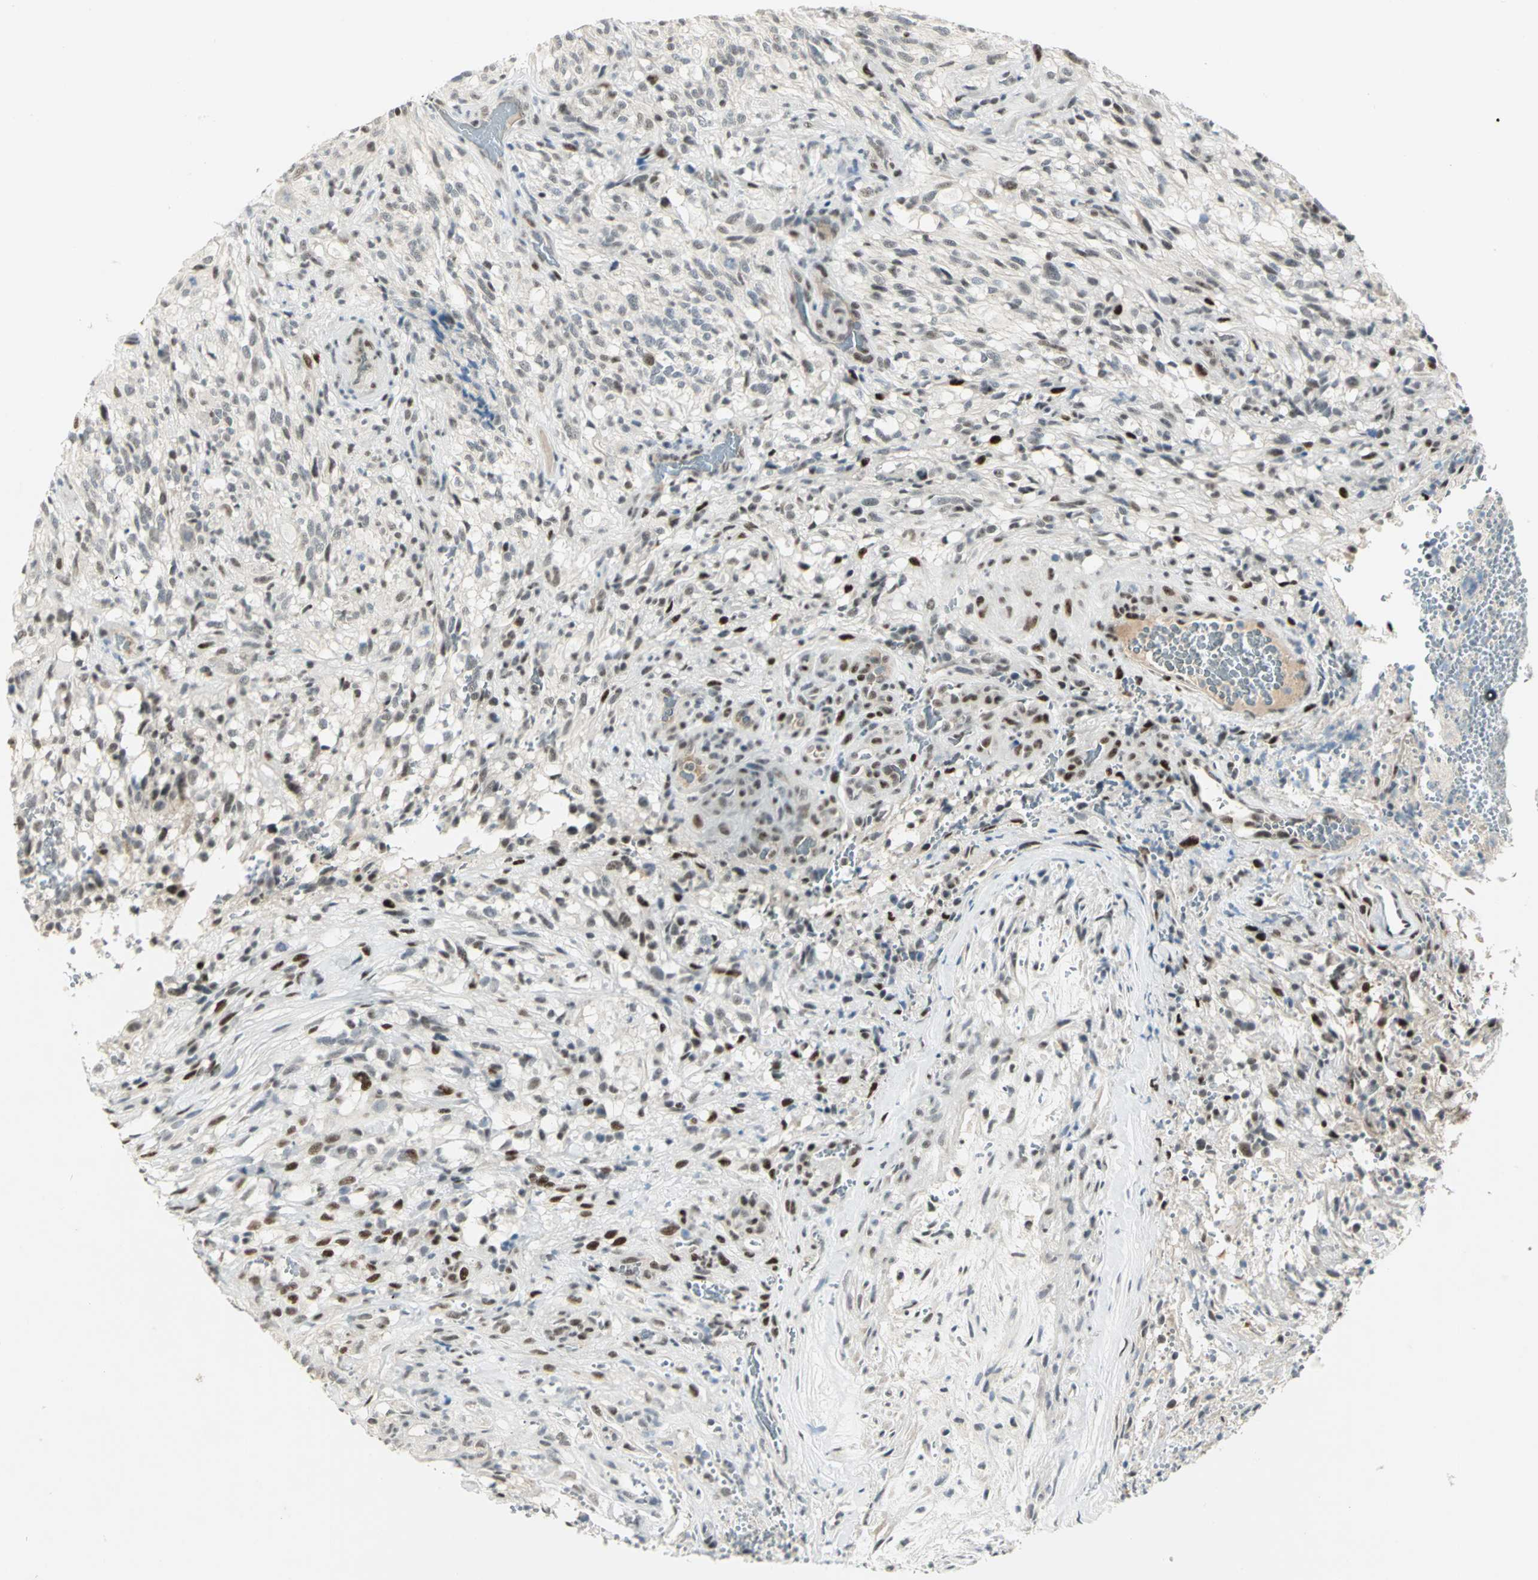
{"staining": {"intensity": "moderate", "quantity": "25%-75%", "location": "nuclear"}, "tissue": "glioma", "cell_type": "Tumor cells", "image_type": "cancer", "snomed": [{"axis": "morphology", "description": "Normal tissue, NOS"}, {"axis": "morphology", "description": "Glioma, malignant, High grade"}, {"axis": "topography", "description": "Cerebral cortex"}], "caption": "Immunohistochemistry of glioma exhibits medium levels of moderate nuclear staining in about 25%-75% of tumor cells. (Brightfield microscopy of DAB IHC at high magnification).", "gene": "CCNT1", "patient": {"sex": "male", "age": 75}}